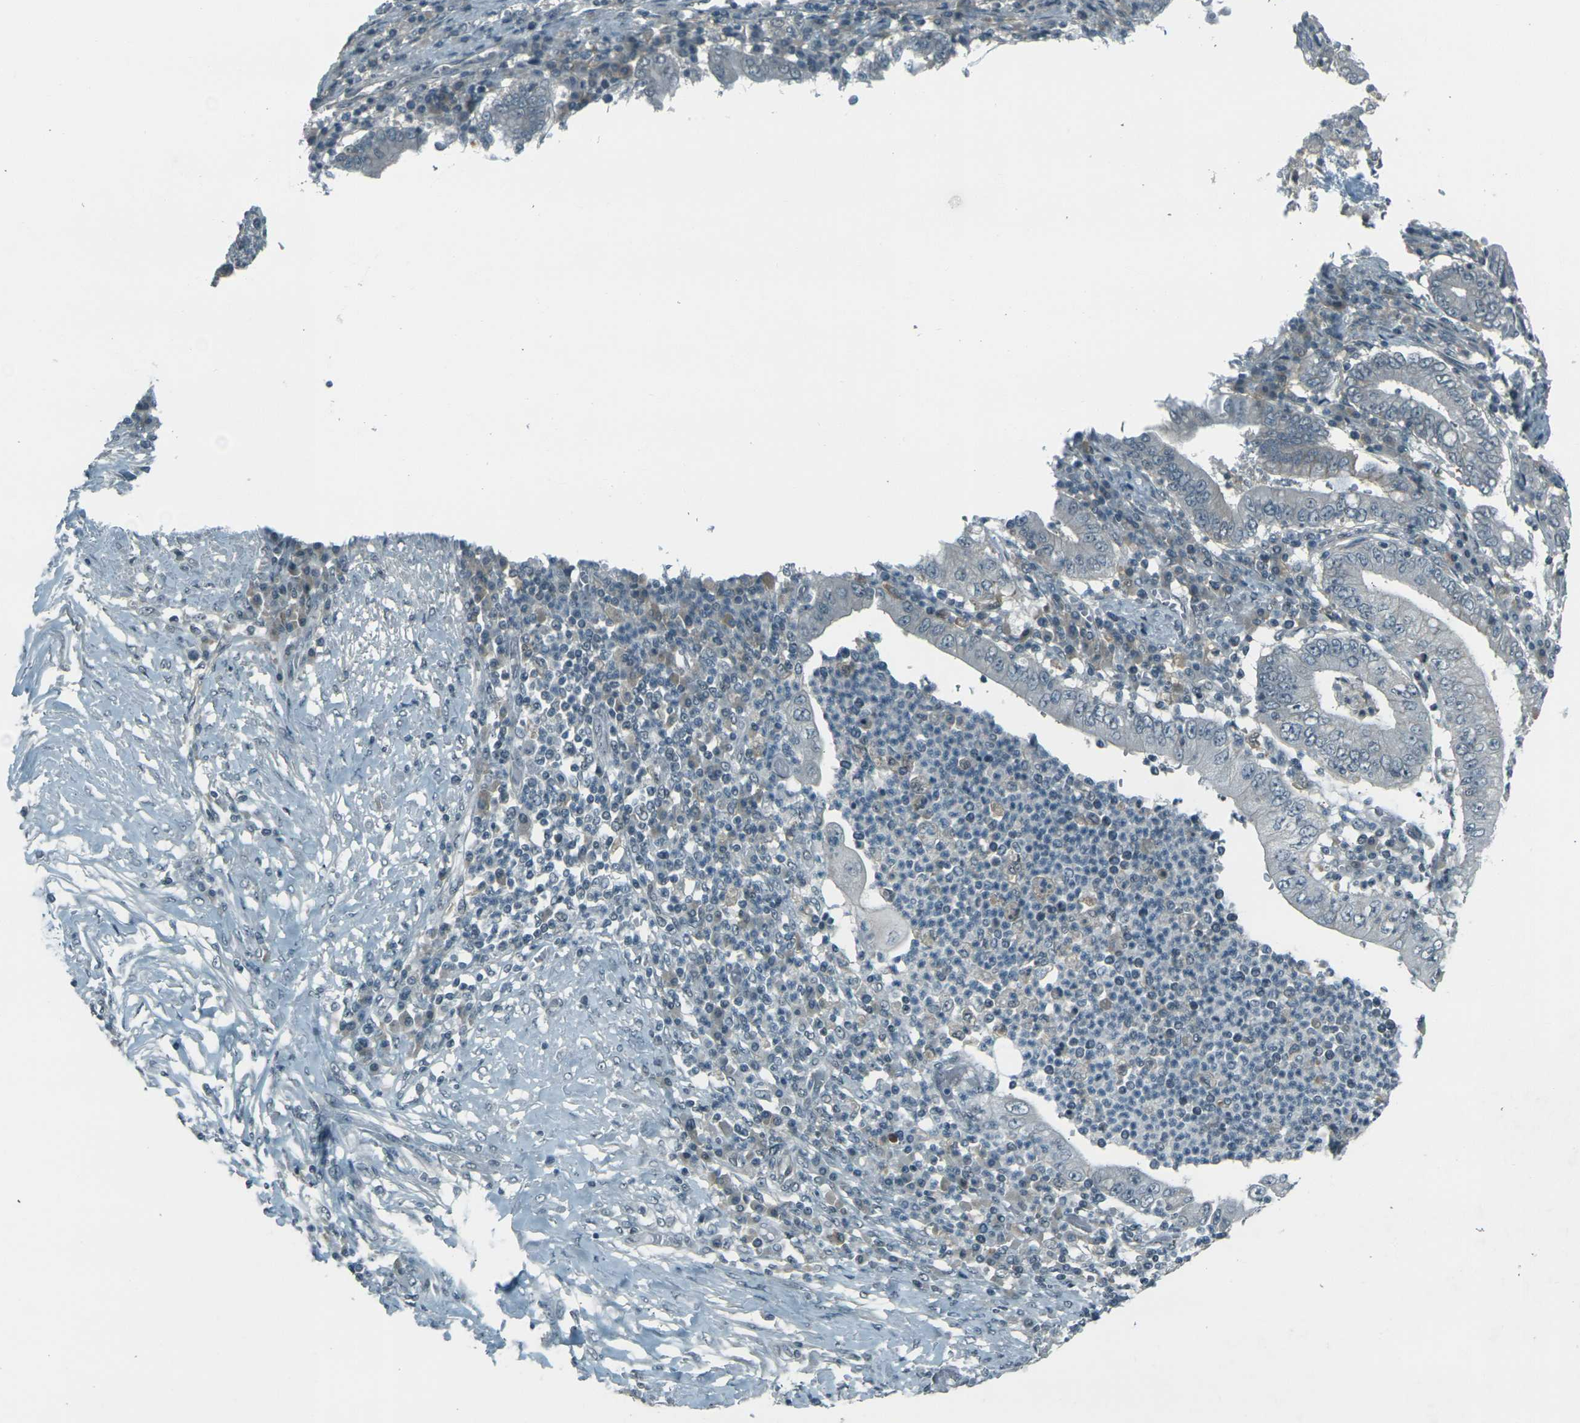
{"staining": {"intensity": "negative", "quantity": "none", "location": "none"}, "tissue": "stomach cancer", "cell_type": "Tumor cells", "image_type": "cancer", "snomed": [{"axis": "morphology", "description": "Normal tissue, NOS"}, {"axis": "morphology", "description": "Adenocarcinoma, NOS"}, {"axis": "topography", "description": "Esophagus"}, {"axis": "topography", "description": "Stomach, upper"}, {"axis": "topography", "description": "Peripheral nerve tissue"}], "caption": "IHC image of neoplastic tissue: human stomach adenocarcinoma stained with DAB exhibits no significant protein staining in tumor cells.", "gene": "GPR19", "patient": {"sex": "male", "age": 62}}